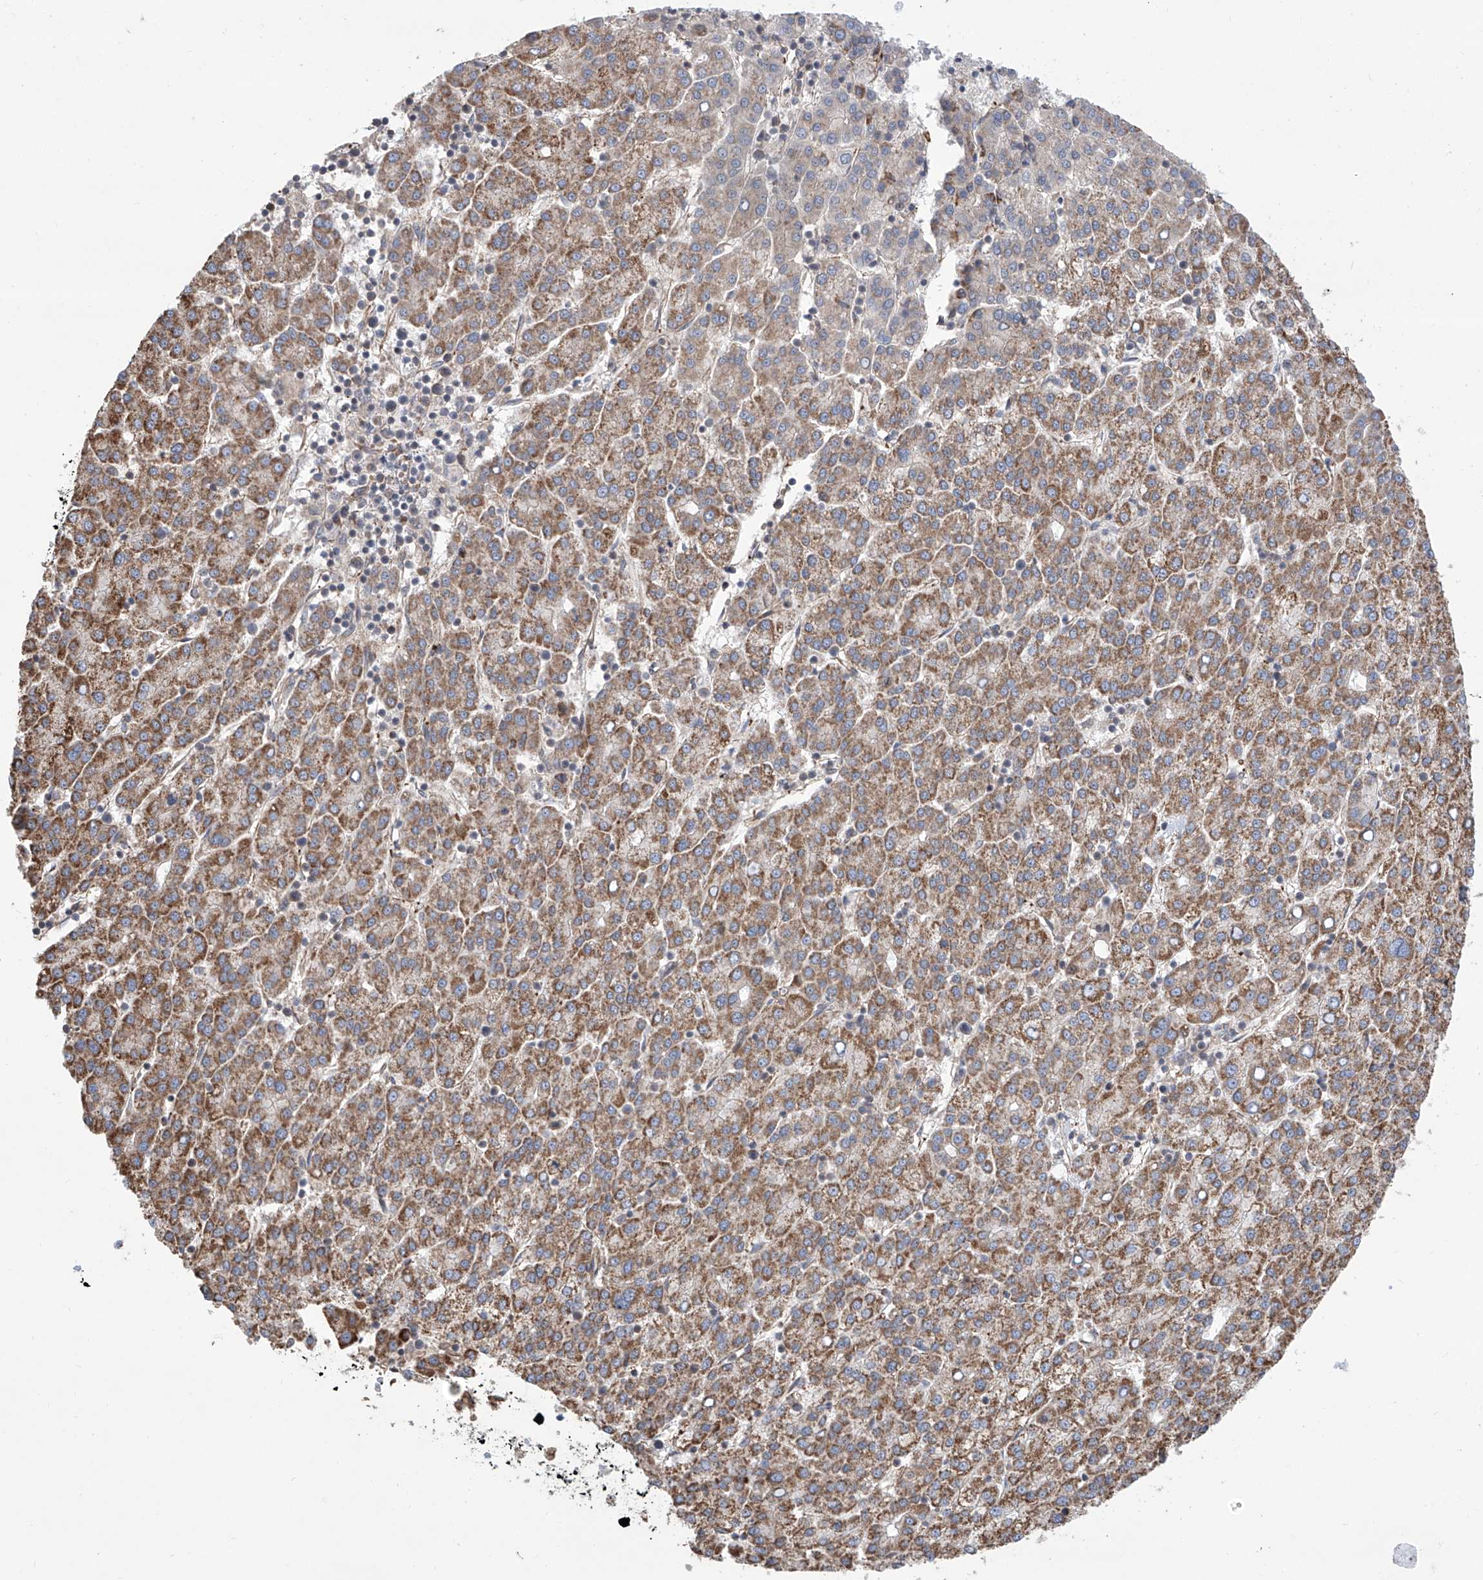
{"staining": {"intensity": "moderate", "quantity": ">75%", "location": "cytoplasmic/membranous"}, "tissue": "liver cancer", "cell_type": "Tumor cells", "image_type": "cancer", "snomed": [{"axis": "morphology", "description": "Carcinoma, Hepatocellular, NOS"}, {"axis": "topography", "description": "Liver"}], "caption": "There is medium levels of moderate cytoplasmic/membranous staining in tumor cells of hepatocellular carcinoma (liver), as demonstrated by immunohistochemical staining (brown color).", "gene": "APAF1", "patient": {"sex": "female", "age": 58}}